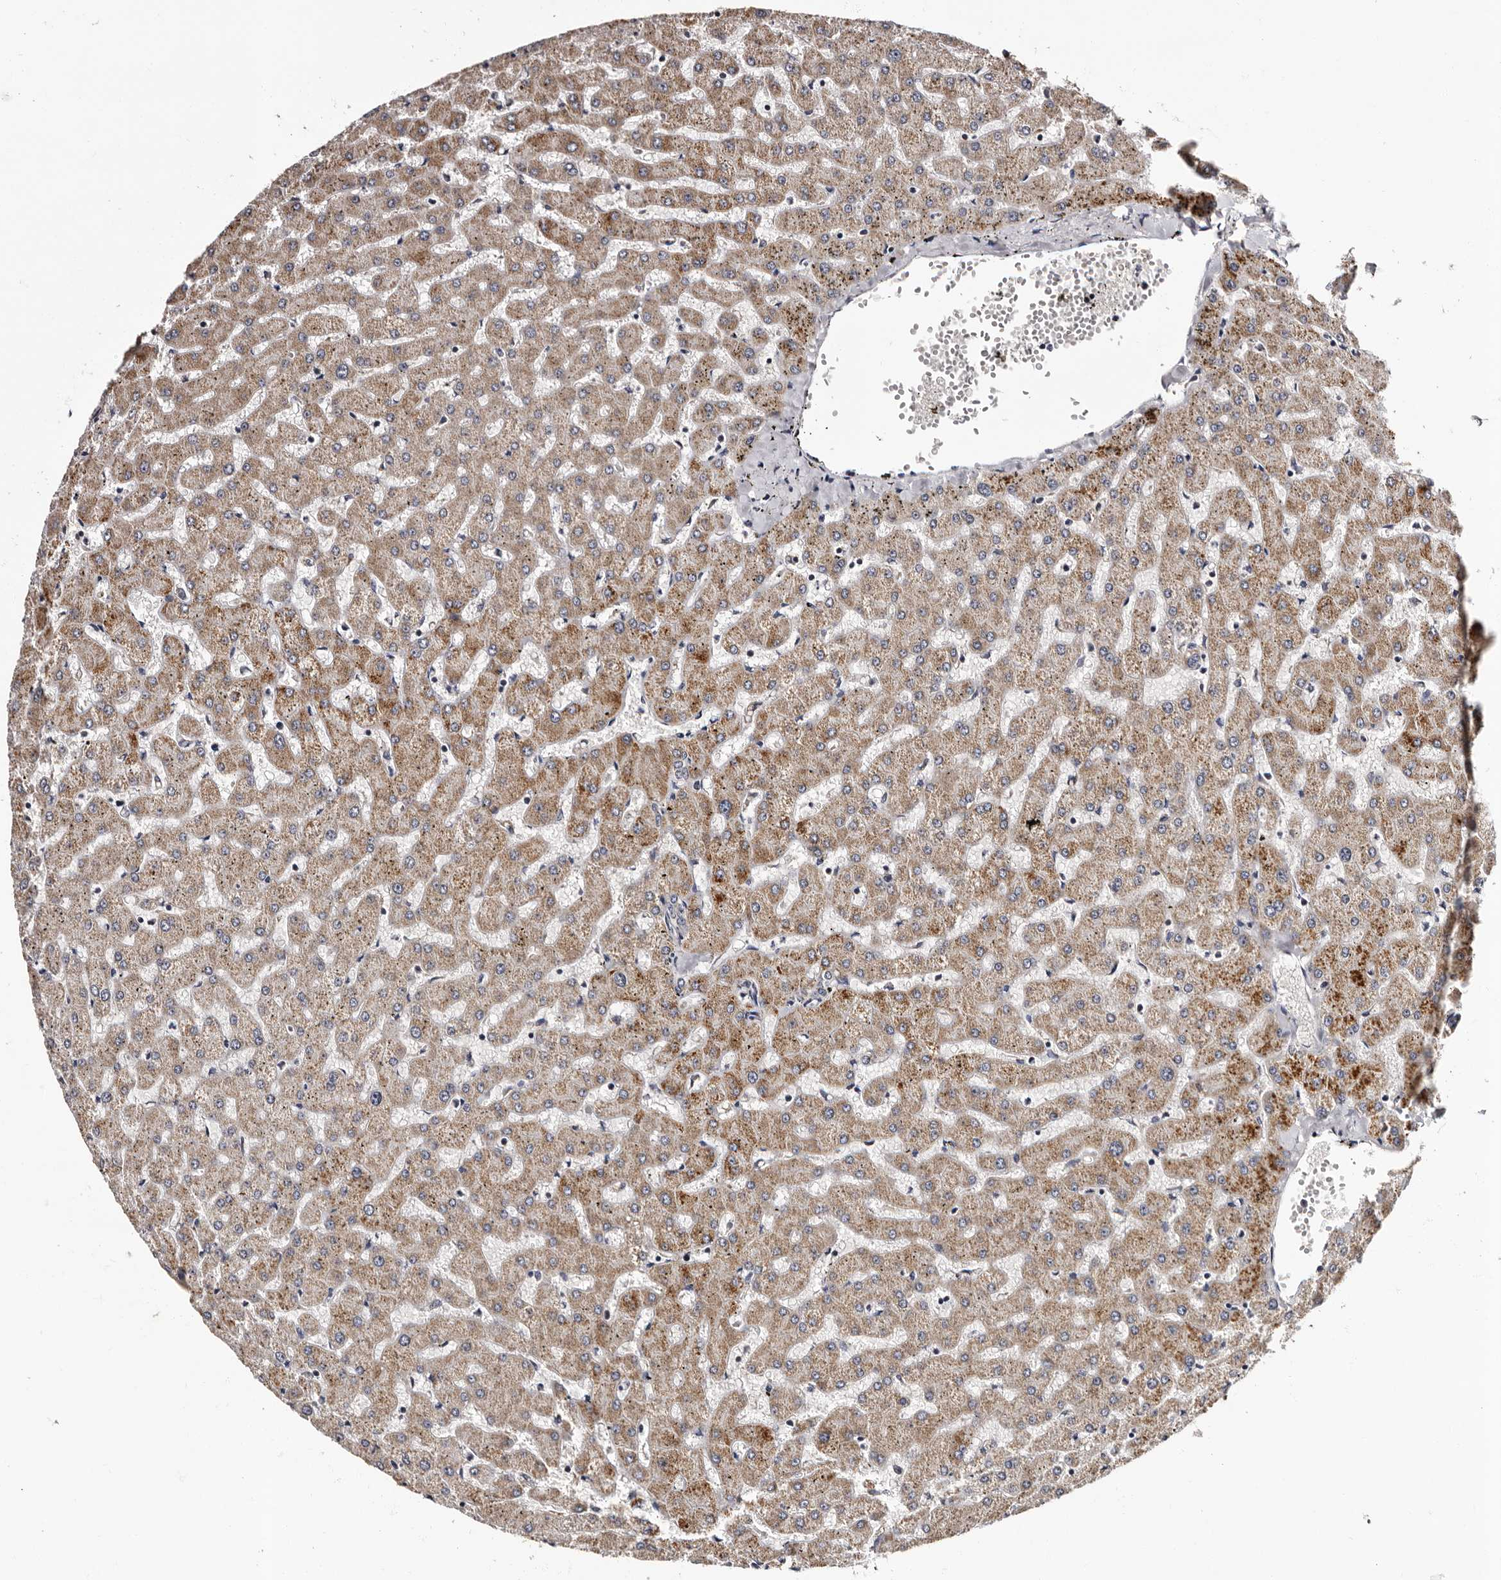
{"staining": {"intensity": "negative", "quantity": "none", "location": "none"}, "tissue": "liver", "cell_type": "Cholangiocytes", "image_type": "normal", "snomed": [{"axis": "morphology", "description": "Normal tissue, NOS"}, {"axis": "topography", "description": "Liver"}], "caption": "Immunohistochemical staining of benign liver shows no significant positivity in cholangiocytes. (DAB (3,3'-diaminobenzidine) immunohistochemistry, high magnification).", "gene": "TAF4B", "patient": {"sex": "female", "age": 63}}